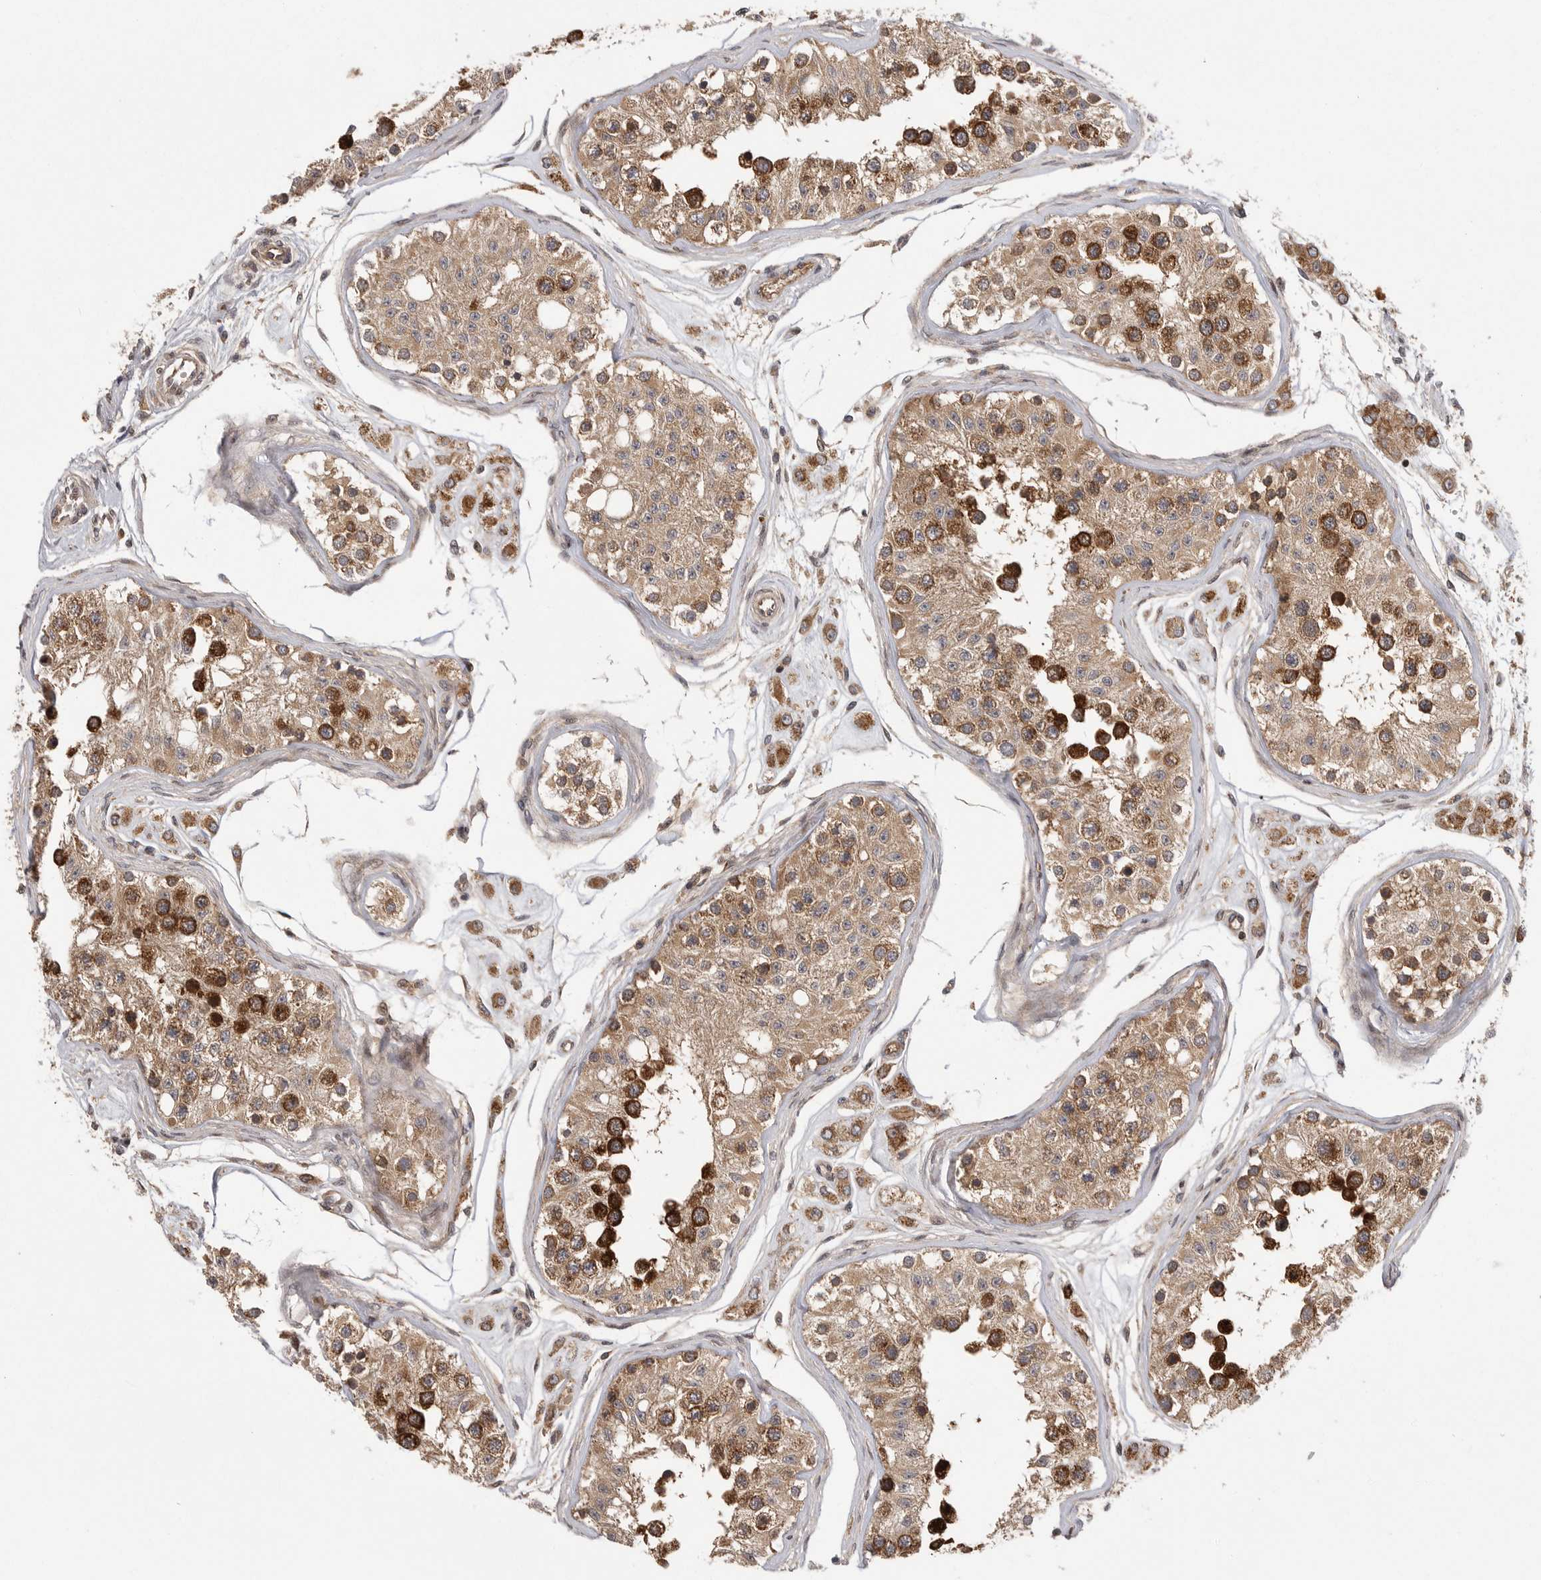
{"staining": {"intensity": "strong", "quantity": "25%-75%", "location": "cytoplasmic/membranous"}, "tissue": "testis", "cell_type": "Cells in seminiferous ducts", "image_type": "normal", "snomed": [{"axis": "morphology", "description": "Normal tissue, NOS"}, {"axis": "morphology", "description": "Adenocarcinoma, metastatic, NOS"}, {"axis": "topography", "description": "Testis"}], "caption": "Protein analysis of unremarkable testis shows strong cytoplasmic/membranous staining in approximately 25%-75% of cells in seminiferous ducts.", "gene": "OXR1", "patient": {"sex": "male", "age": 26}}